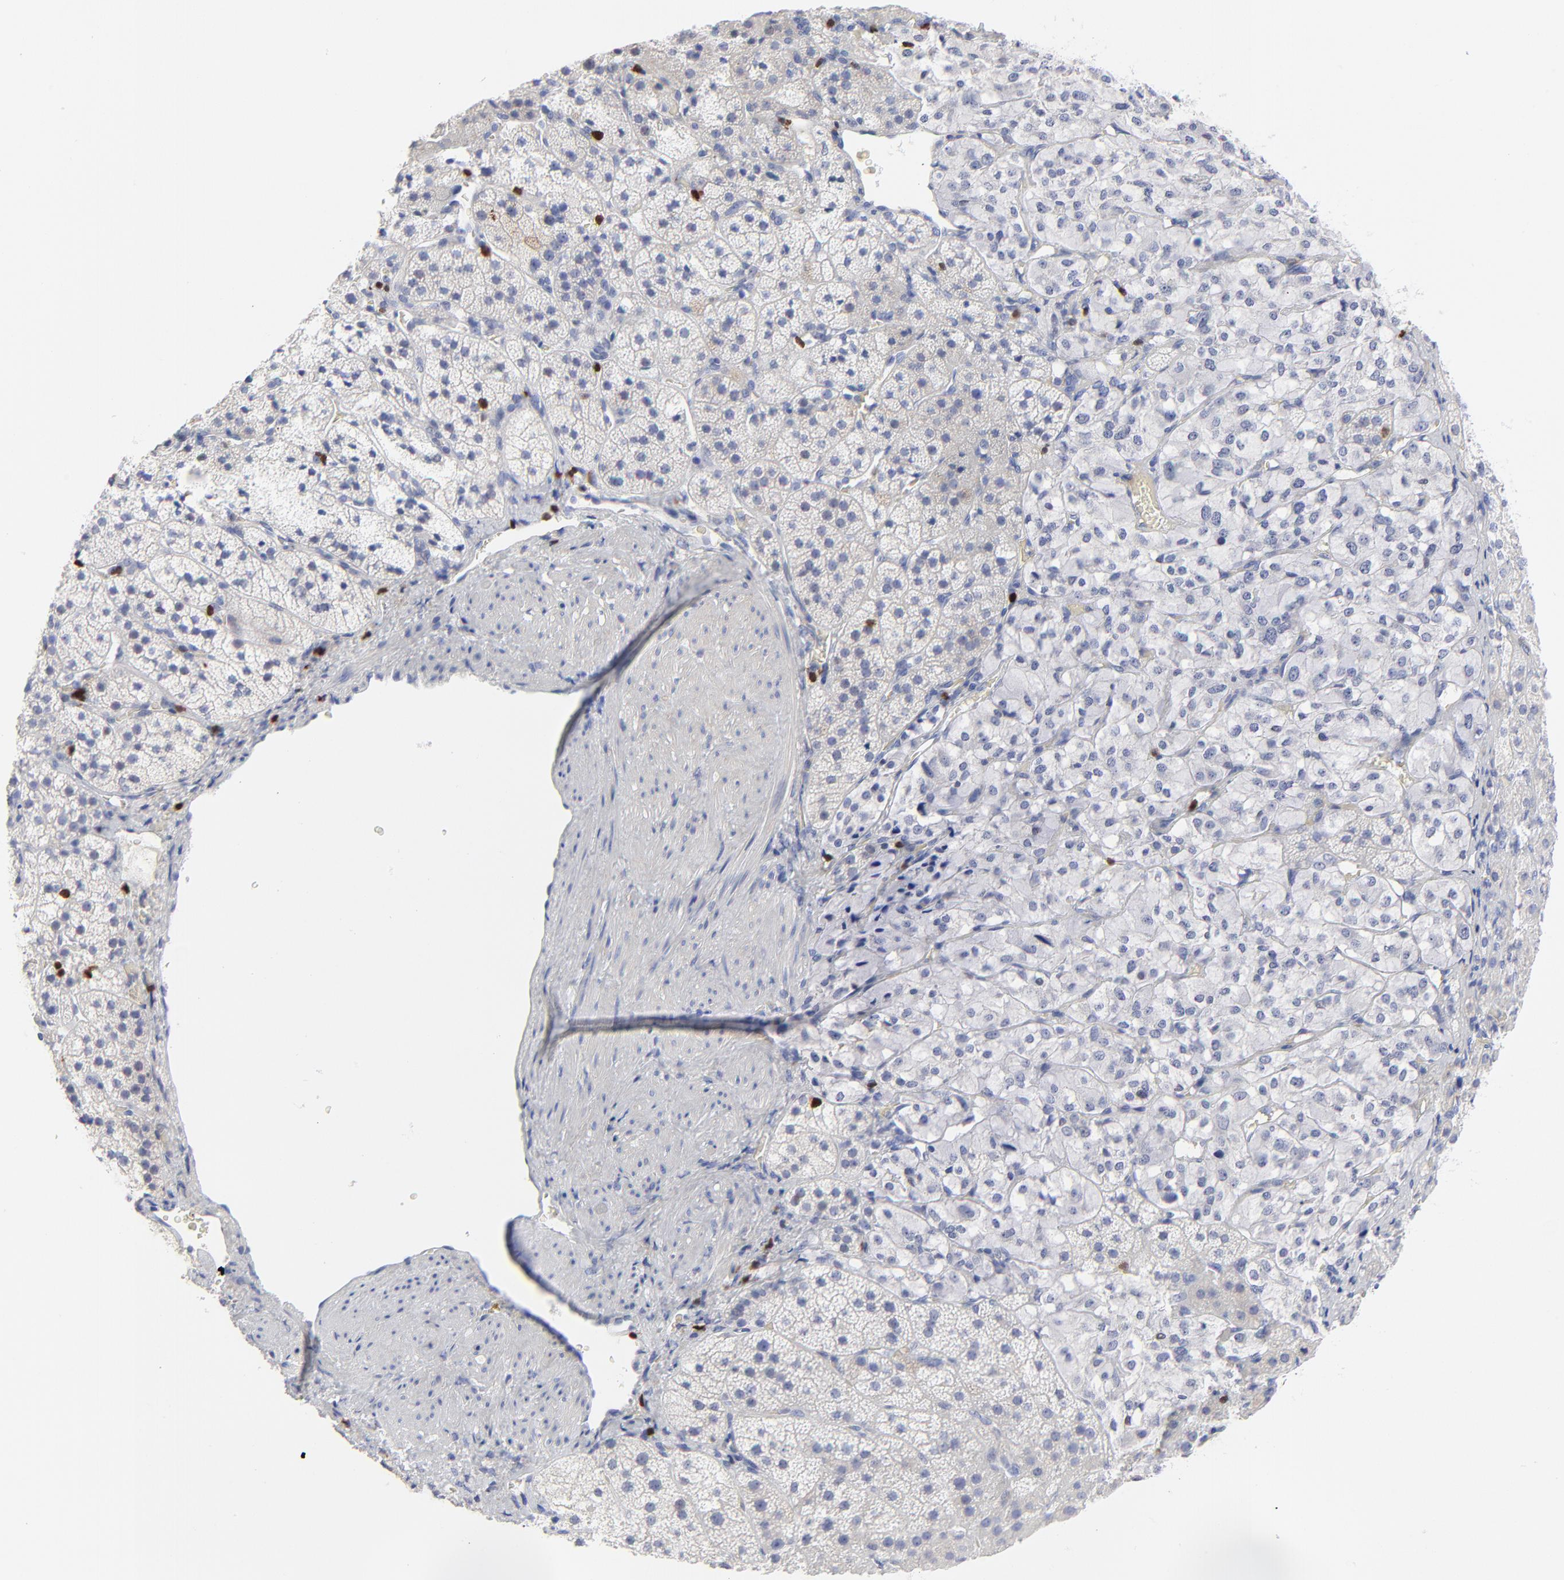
{"staining": {"intensity": "negative", "quantity": "none", "location": "none"}, "tissue": "adrenal gland", "cell_type": "Glandular cells", "image_type": "normal", "snomed": [{"axis": "morphology", "description": "Normal tissue, NOS"}, {"axis": "topography", "description": "Adrenal gland"}], "caption": "An image of adrenal gland stained for a protein reveals no brown staining in glandular cells.", "gene": "ZAP70", "patient": {"sex": "female", "age": 44}}